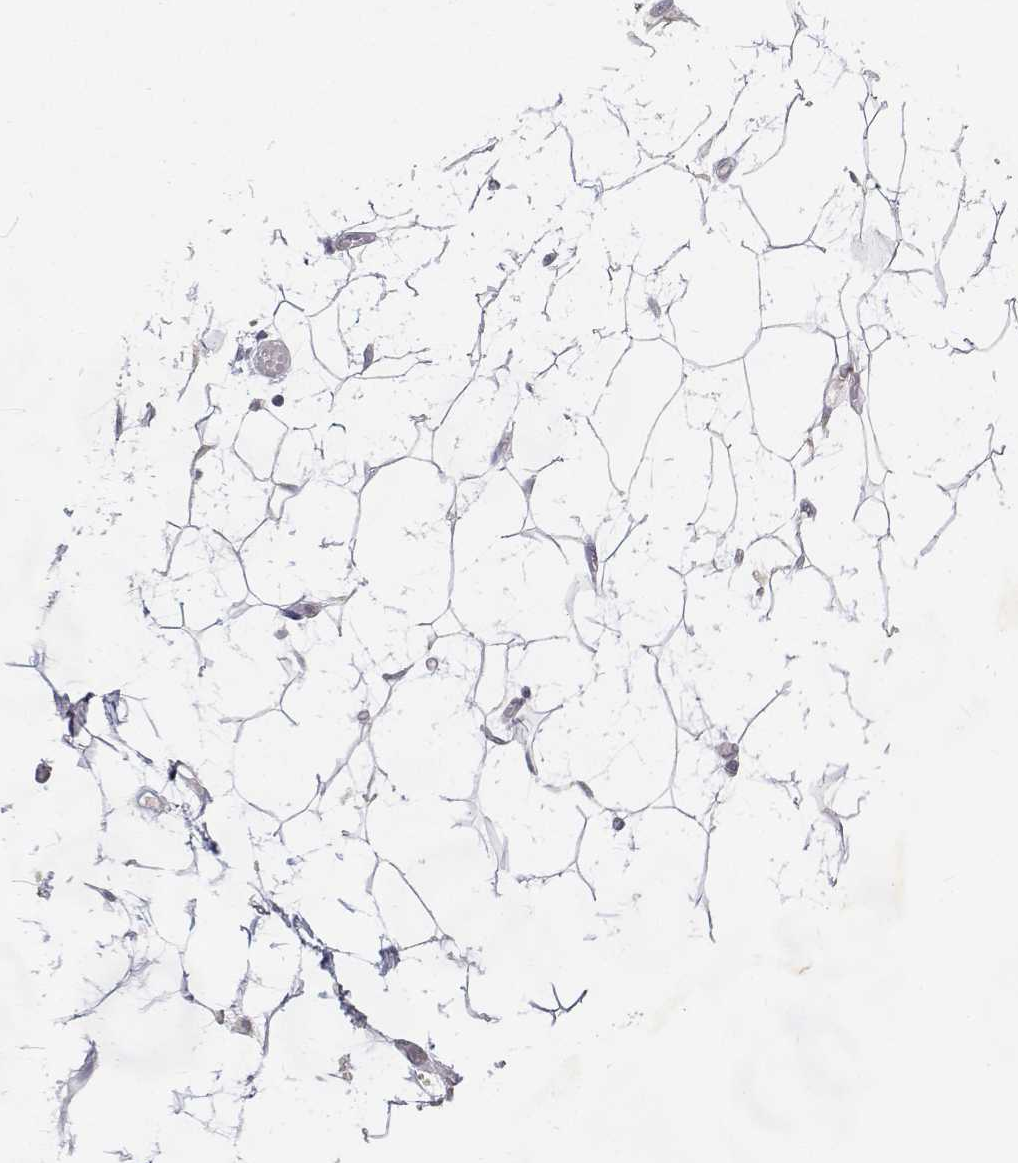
{"staining": {"intensity": "negative", "quantity": "none", "location": "none"}, "tissue": "adipose tissue", "cell_type": "Adipocytes", "image_type": "normal", "snomed": [{"axis": "morphology", "description": "Normal tissue, NOS"}, {"axis": "topography", "description": "Anal"}, {"axis": "topography", "description": "Peripheral nerve tissue"}], "caption": "The immunohistochemistry (IHC) micrograph has no significant expression in adipocytes of adipose tissue. (Brightfield microscopy of DAB (3,3'-diaminobenzidine) immunohistochemistry (IHC) at high magnification).", "gene": "TRIM60", "patient": {"sex": "male", "age": 78}}